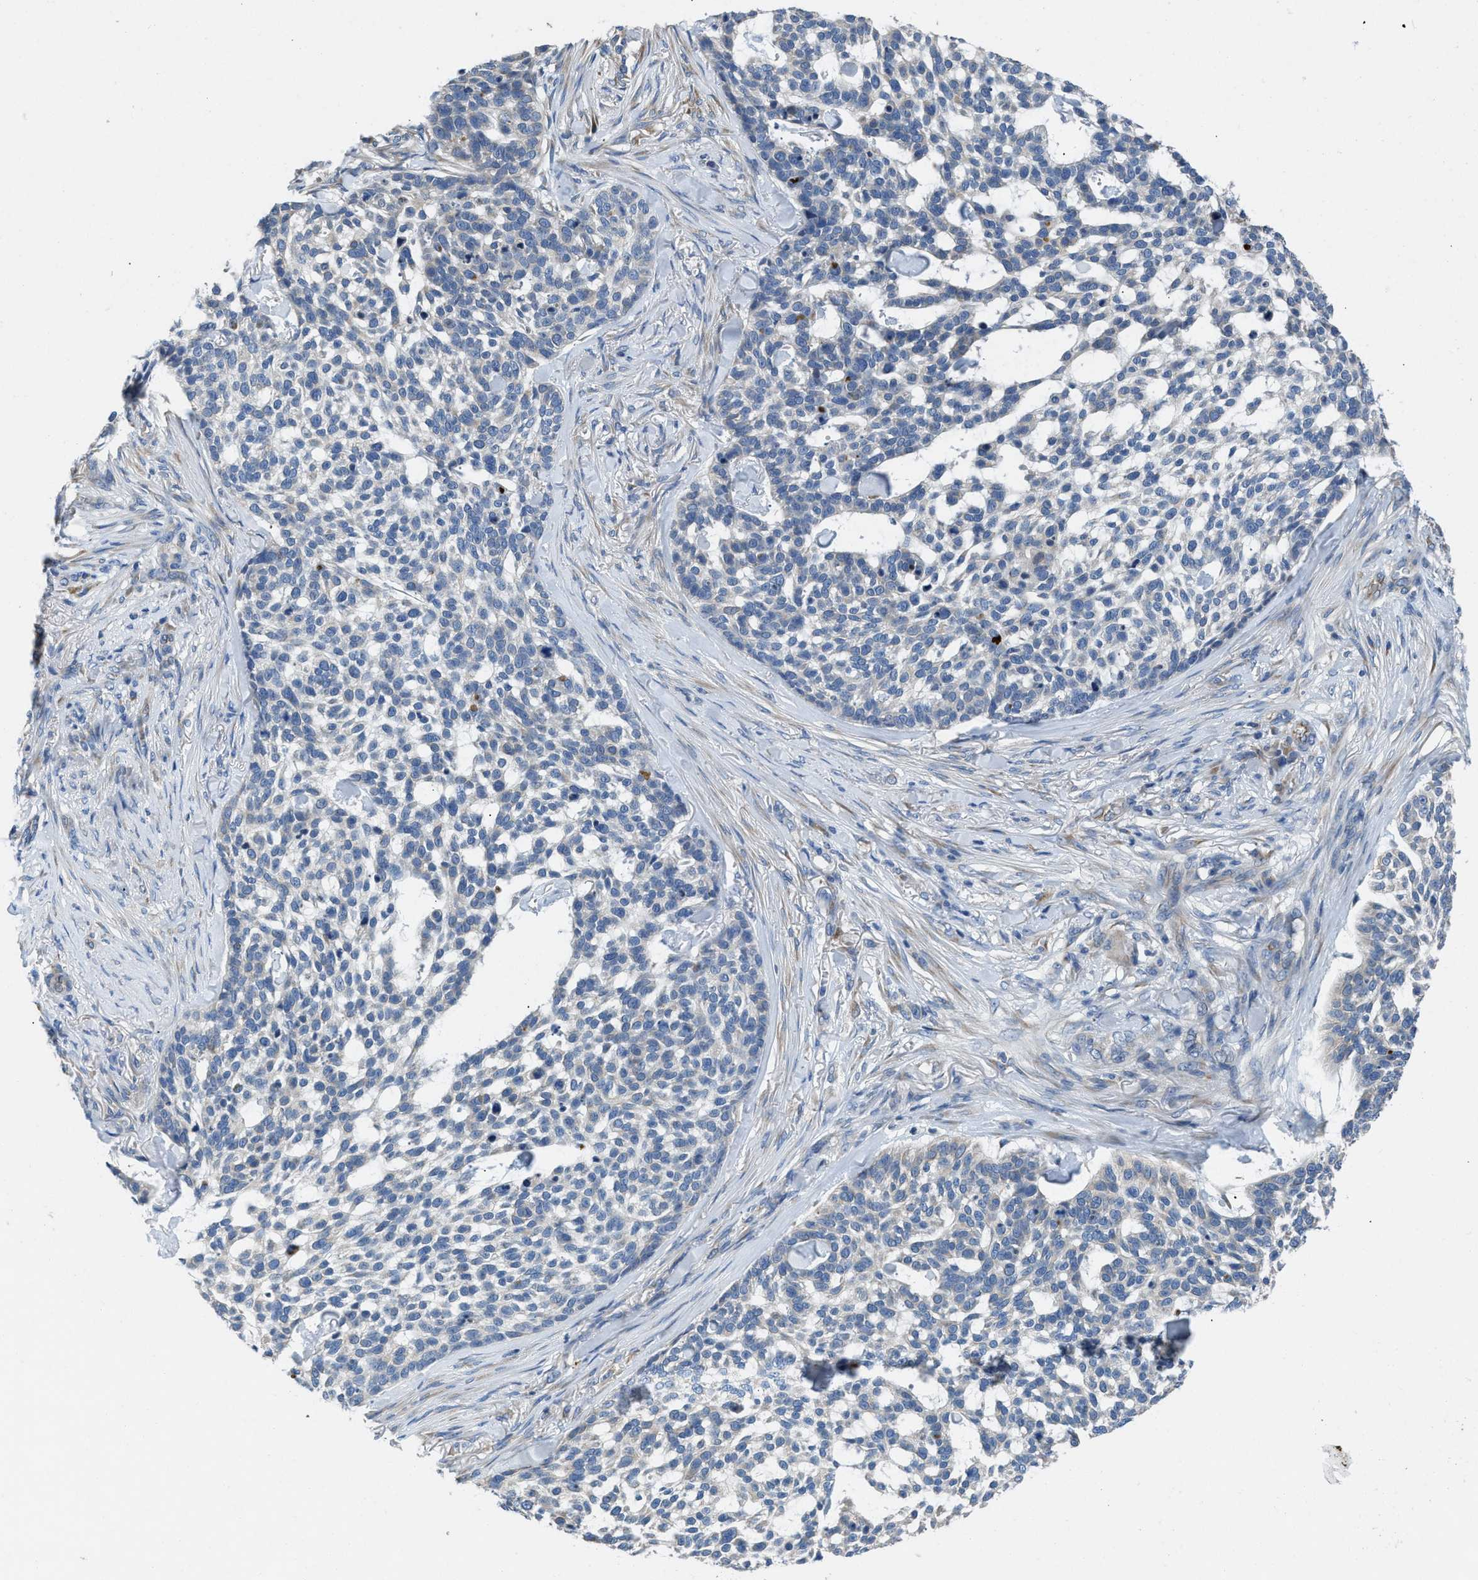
{"staining": {"intensity": "negative", "quantity": "none", "location": "none"}, "tissue": "skin cancer", "cell_type": "Tumor cells", "image_type": "cancer", "snomed": [{"axis": "morphology", "description": "Basal cell carcinoma"}, {"axis": "topography", "description": "Skin"}], "caption": "DAB (3,3'-diaminobenzidine) immunohistochemical staining of basal cell carcinoma (skin) exhibits no significant positivity in tumor cells.", "gene": "GGCX", "patient": {"sex": "female", "age": 64}}